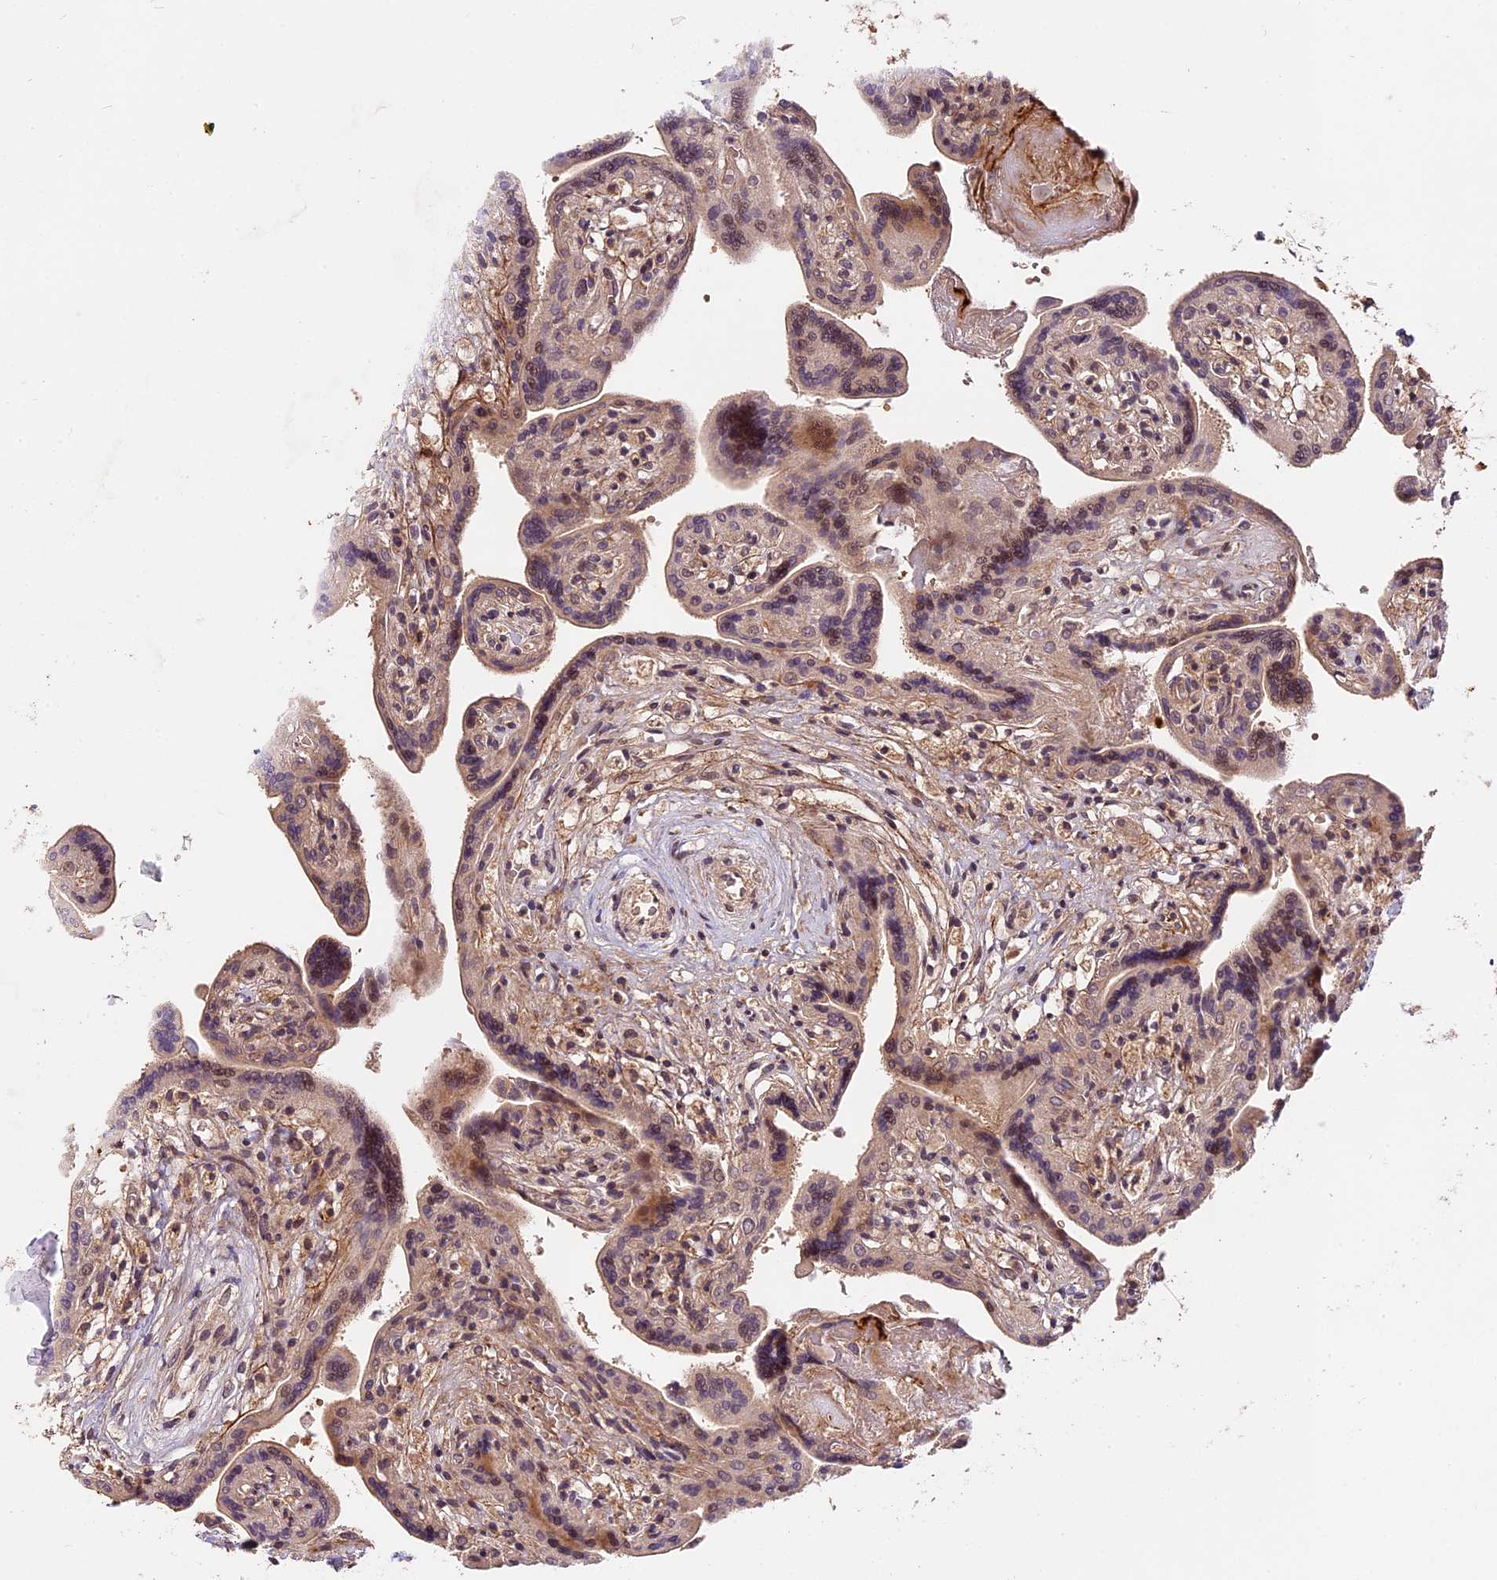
{"staining": {"intensity": "moderate", "quantity": "25%-75%", "location": "cytoplasmic/membranous,nuclear"}, "tissue": "placenta", "cell_type": "Trophoblastic cells", "image_type": "normal", "snomed": [{"axis": "morphology", "description": "Normal tissue, NOS"}, {"axis": "topography", "description": "Placenta"}], "caption": "Immunohistochemical staining of benign human placenta exhibits moderate cytoplasmic/membranous,nuclear protein expression in approximately 25%-75% of trophoblastic cells. The protein of interest is stained brown, and the nuclei are stained in blue (DAB IHC with brightfield microscopy, high magnification).", "gene": "ZNF480", "patient": {"sex": "female", "age": 37}}